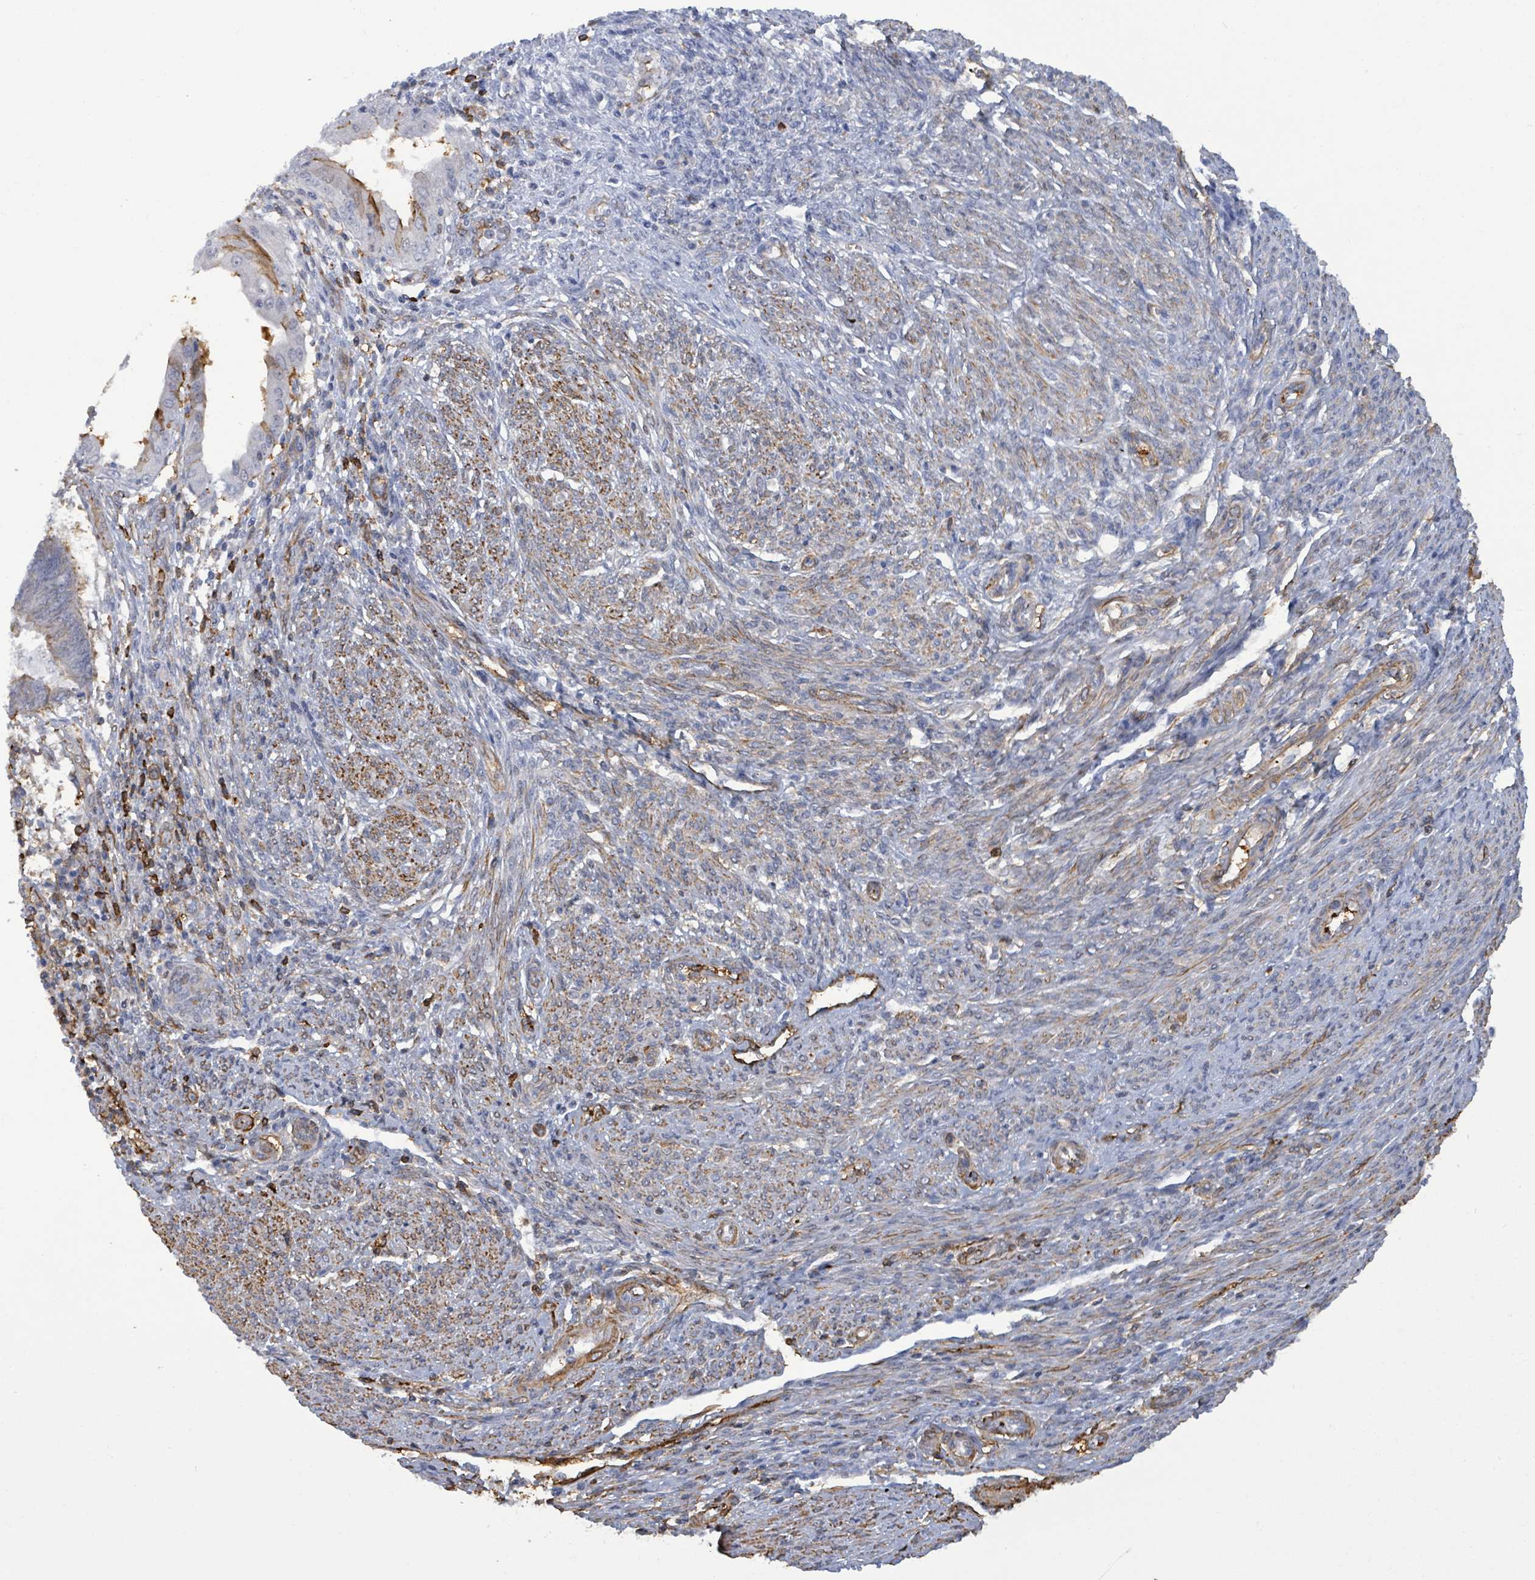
{"staining": {"intensity": "moderate", "quantity": "<25%", "location": "cytoplasmic/membranous"}, "tissue": "endometrial cancer", "cell_type": "Tumor cells", "image_type": "cancer", "snomed": [{"axis": "morphology", "description": "Adenocarcinoma, NOS"}, {"axis": "topography", "description": "Uterus"}, {"axis": "topography", "description": "Endometrium"}], "caption": "Brown immunohistochemical staining in human adenocarcinoma (endometrial) demonstrates moderate cytoplasmic/membranous staining in approximately <25% of tumor cells.", "gene": "PRKRIP1", "patient": {"sex": "female", "age": 70}}